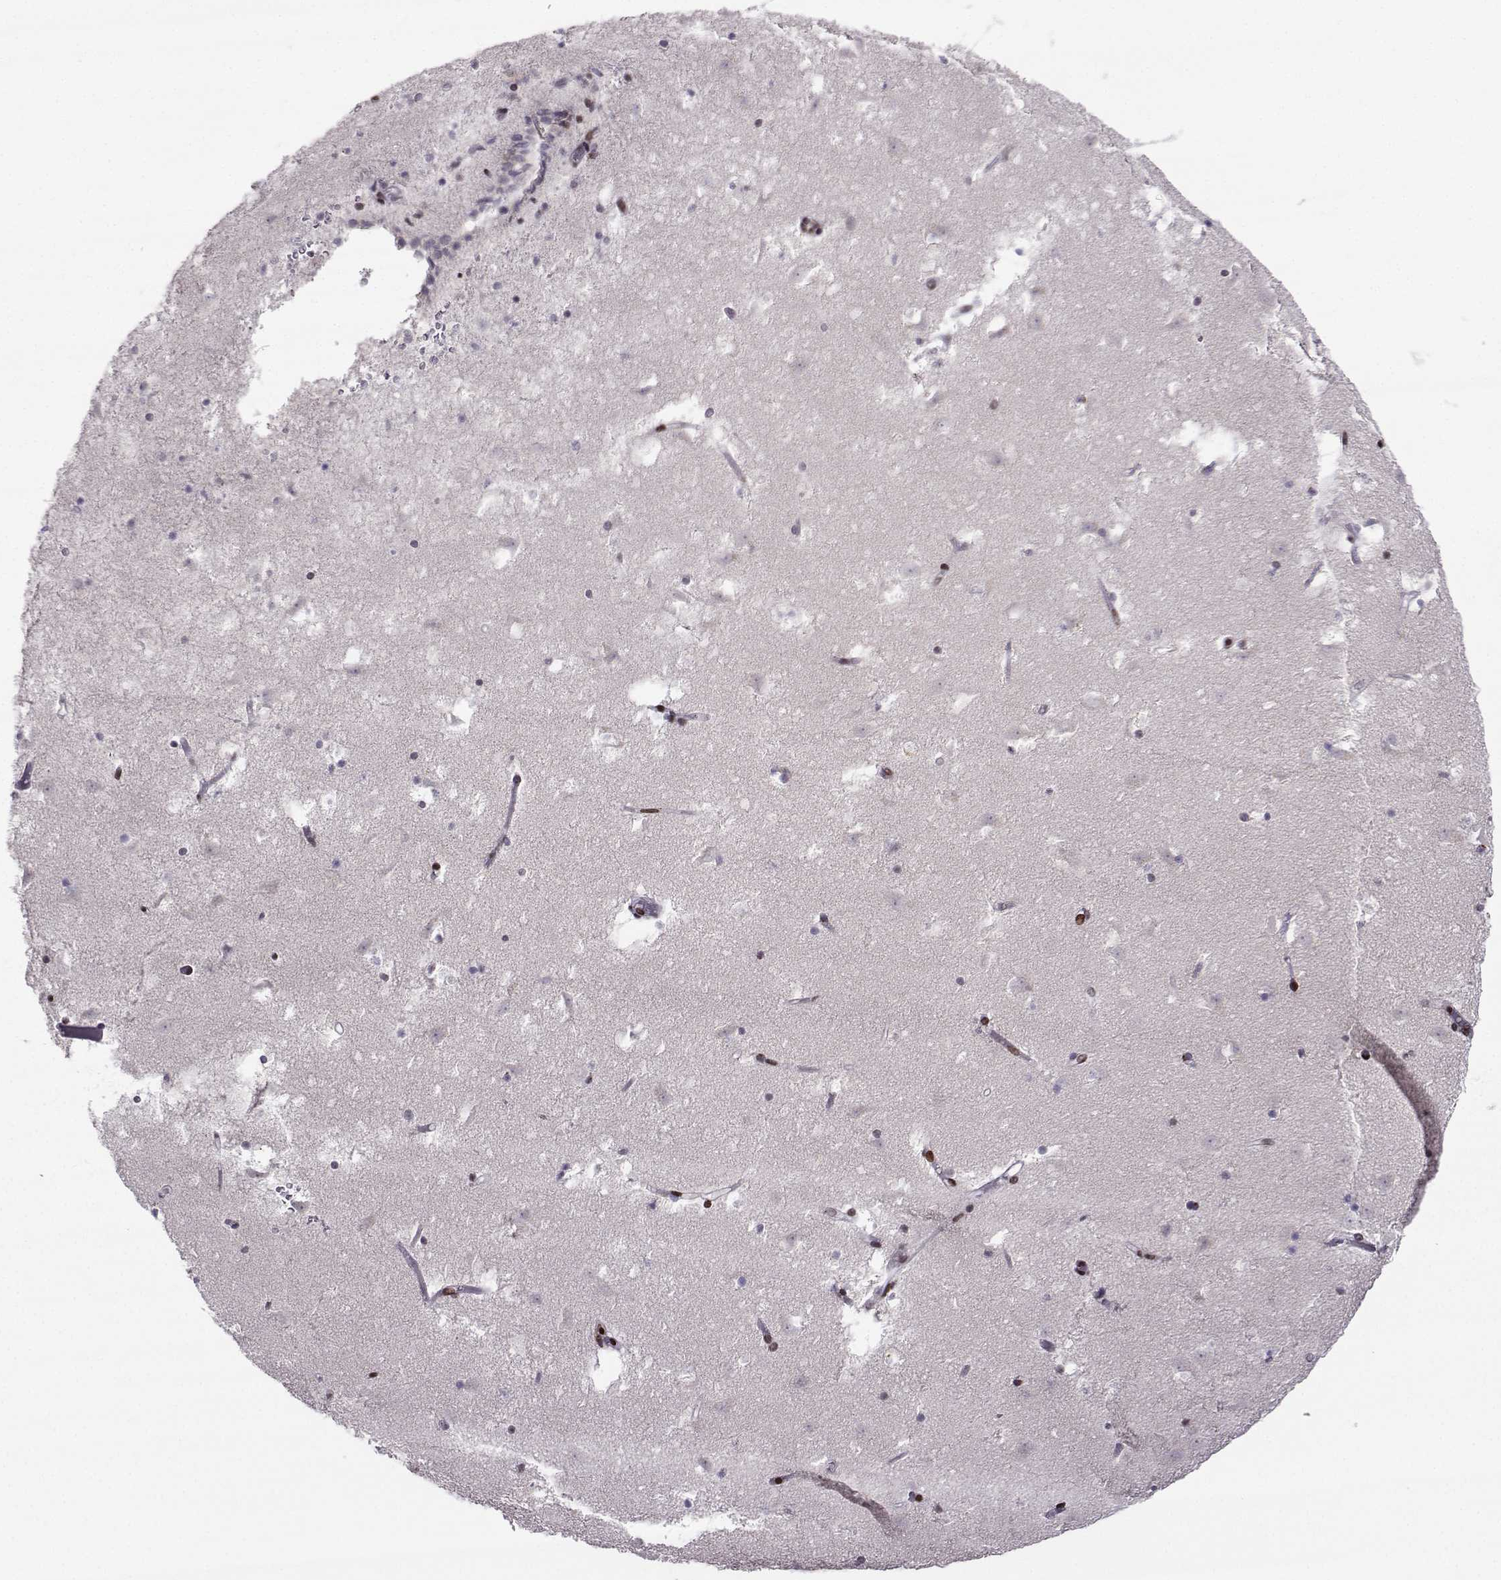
{"staining": {"intensity": "moderate", "quantity": "<25%", "location": "nuclear"}, "tissue": "caudate", "cell_type": "Glial cells", "image_type": "normal", "snomed": [{"axis": "morphology", "description": "Normal tissue, NOS"}, {"axis": "topography", "description": "Lateral ventricle wall"}], "caption": "Immunohistochemical staining of unremarkable caudate displays low levels of moderate nuclear positivity in approximately <25% of glial cells. (DAB (3,3'-diaminobenzidine) = brown stain, brightfield microscopy at high magnification).", "gene": "ZNF19", "patient": {"sex": "female", "age": 42}}